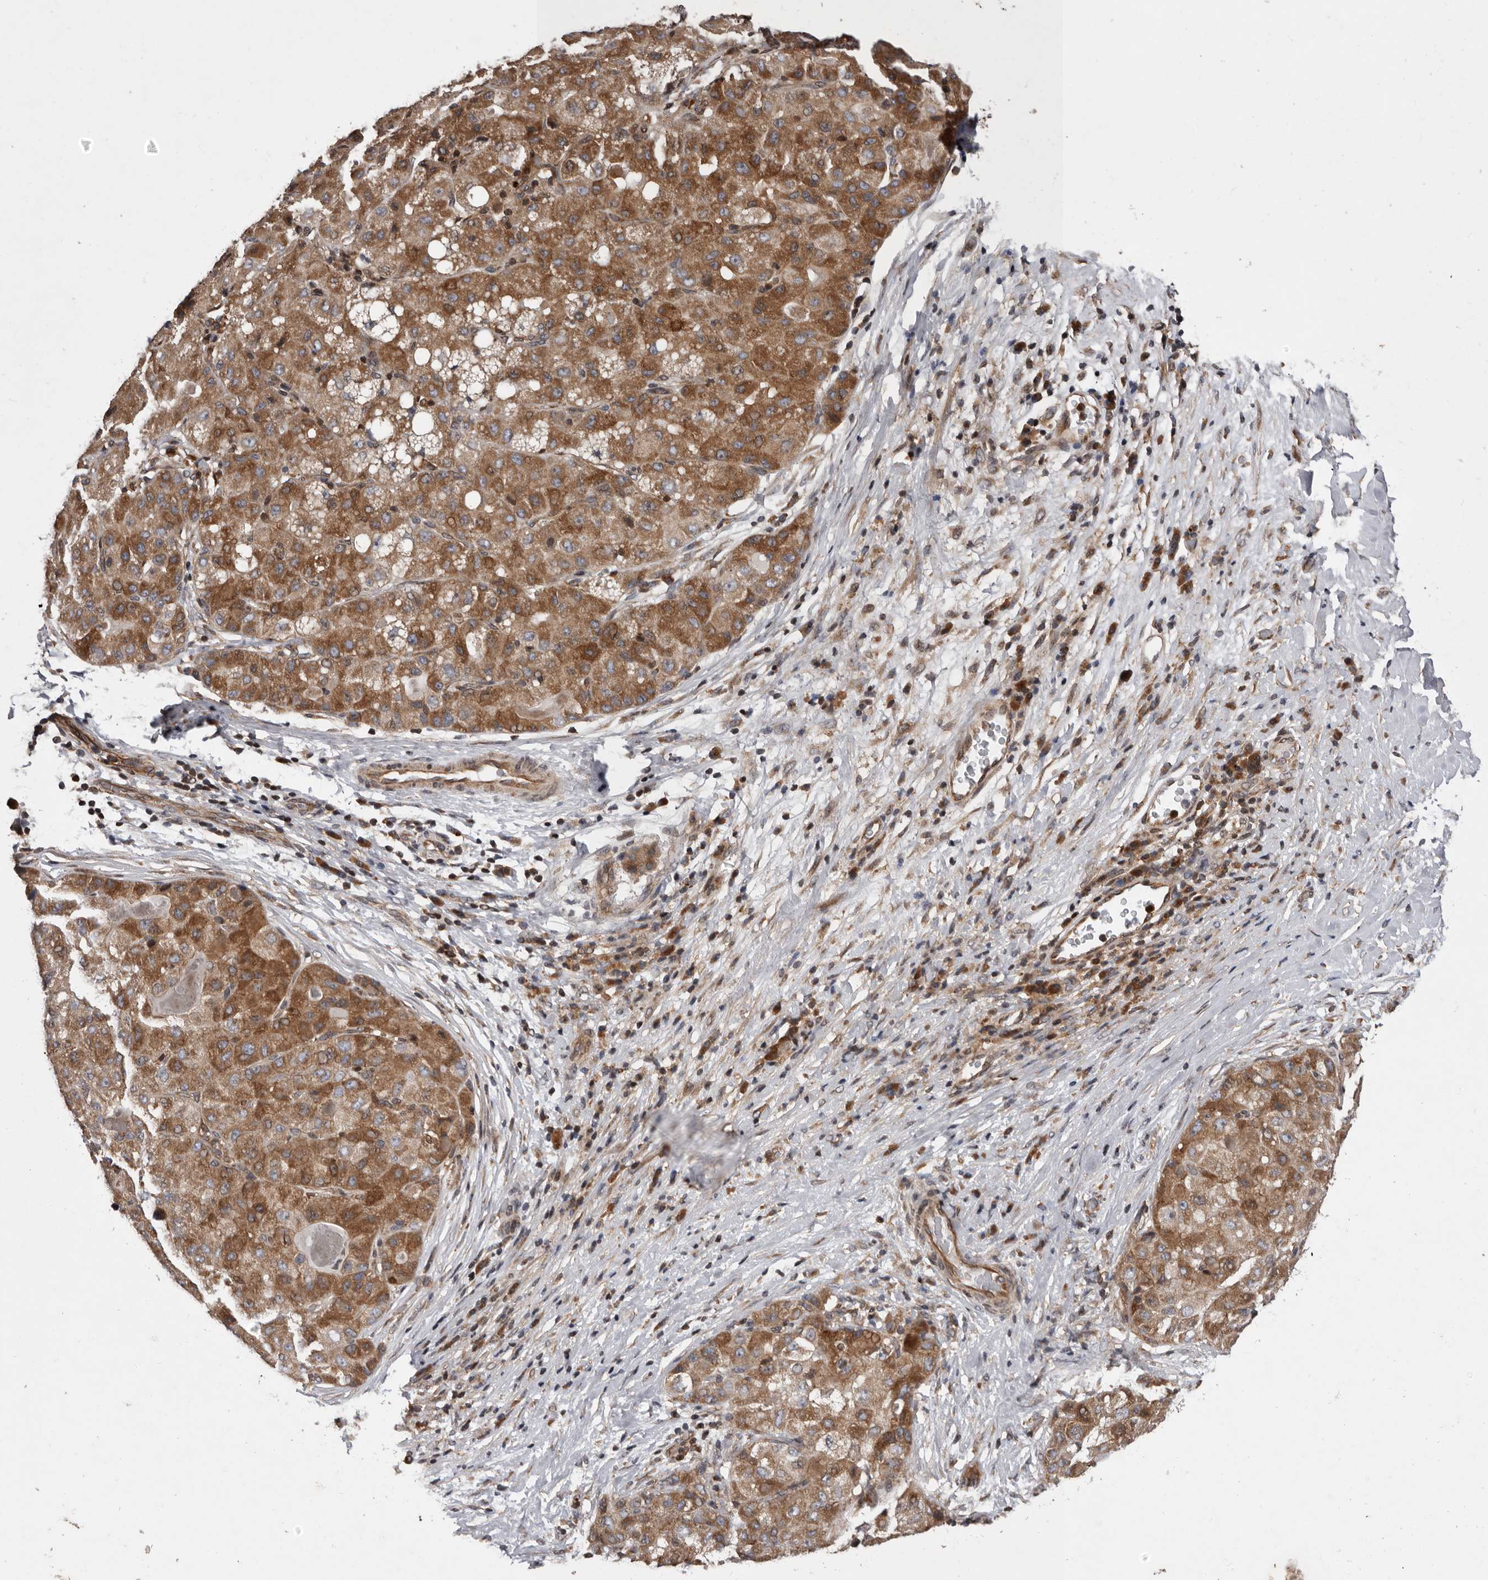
{"staining": {"intensity": "moderate", "quantity": ">75%", "location": "cytoplasmic/membranous"}, "tissue": "liver cancer", "cell_type": "Tumor cells", "image_type": "cancer", "snomed": [{"axis": "morphology", "description": "Carcinoma, Hepatocellular, NOS"}, {"axis": "topography", "description": "Liver"}], "caption": "A histopathology image showing moderate cytoplasmic/membranous staining in approximately >75% of tumor cells in liver cancer (hepatocellular carcinoma), as visualized by brown immunohistochemical staining.", "gene": "GADD45B", "patient": {"sex": "male", "age": 80}}